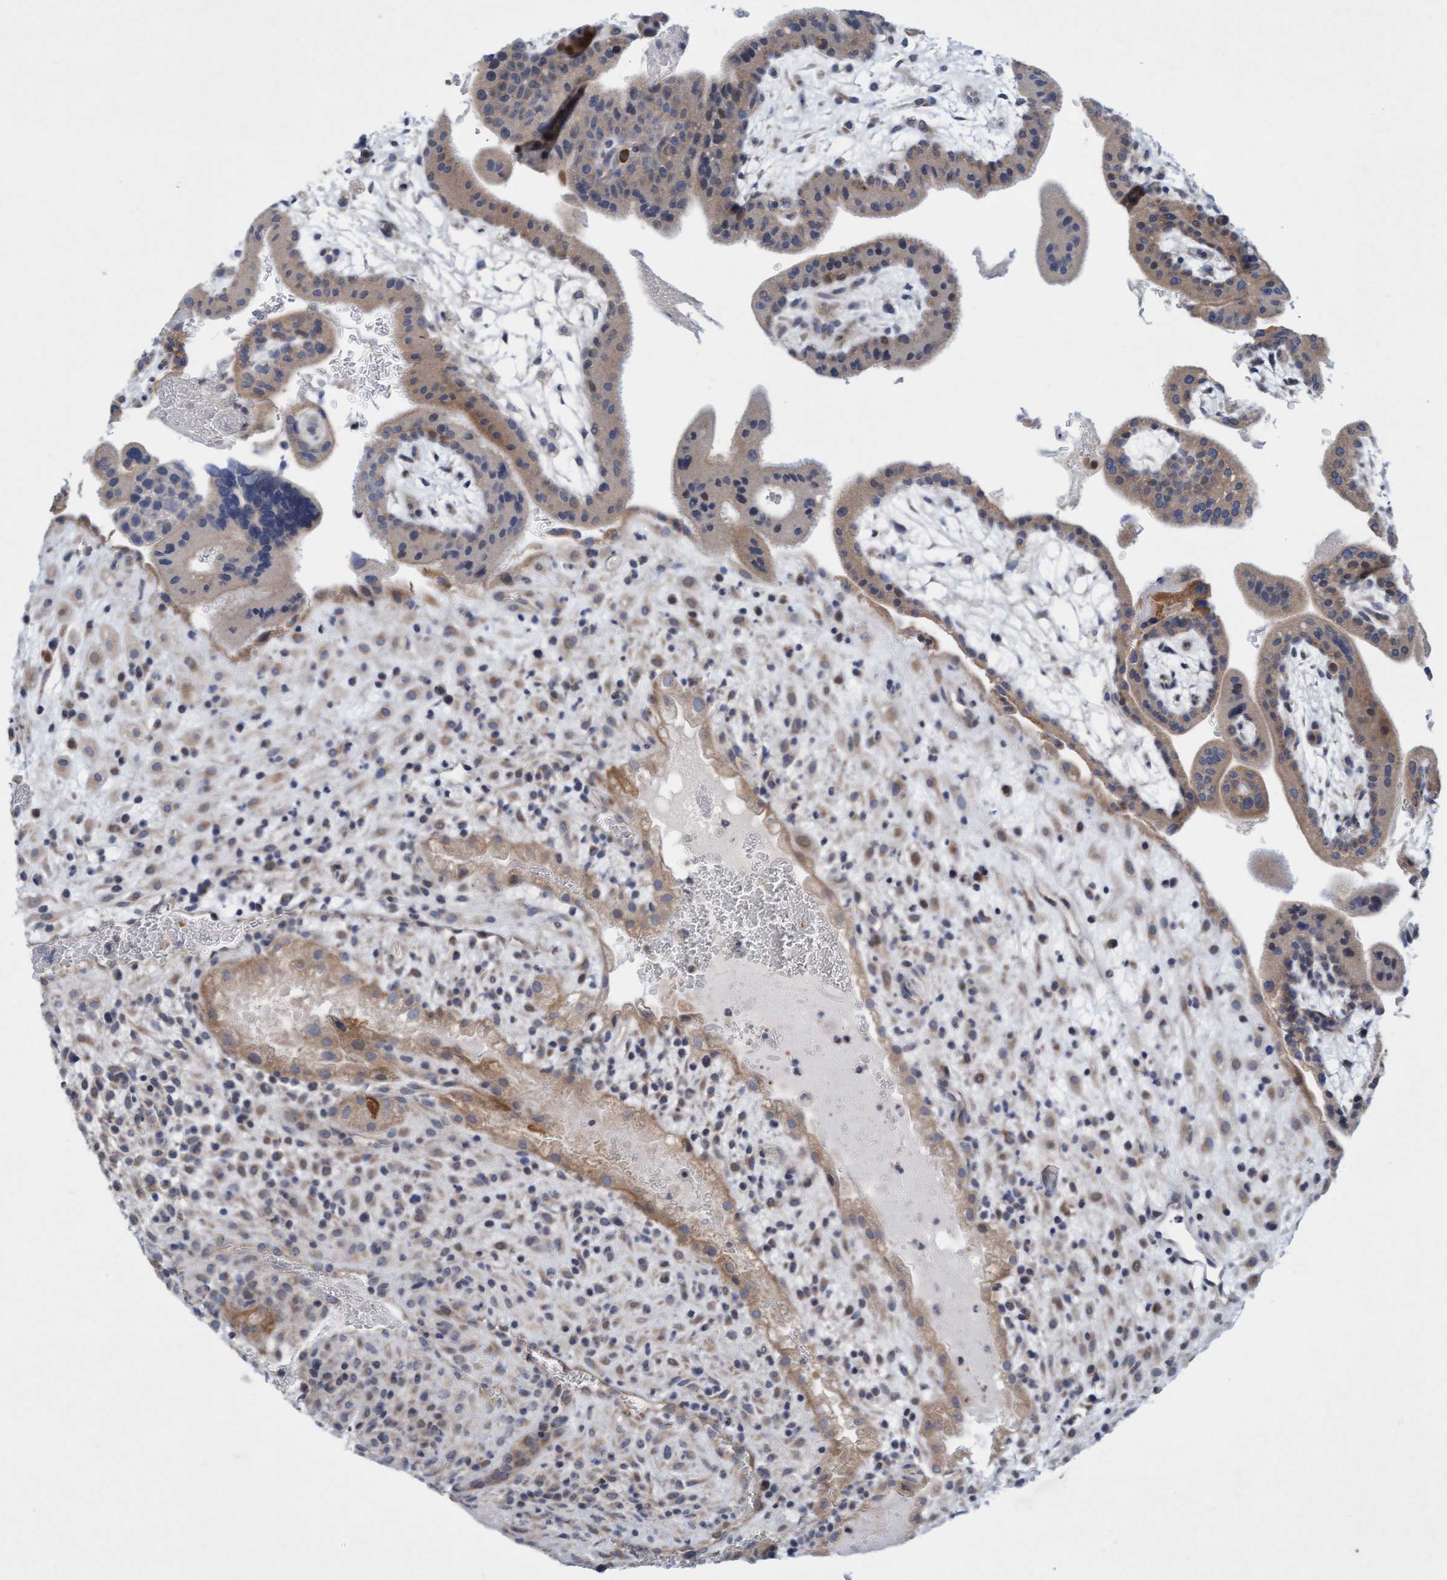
{"staining": {"intensity": "weak", "quantity": ">75%", "location": "cytoplasmic/membranous"}, "tissue": "placenta", "cell_type": "Decidual cells", "image_type": "normal", "snomed": [{"axis": "morphology", "description": "Normal tissue, NOS"}, {"axis": "topography", "description": "Placenta"}], "caption": "A photomicrograph of placenta stained for a protein exhibits weak cytoplasmic/membranous brown staining in decidual cells.", "gene": "DDHD2", "patient": {"sex": "female", "age": 35}}